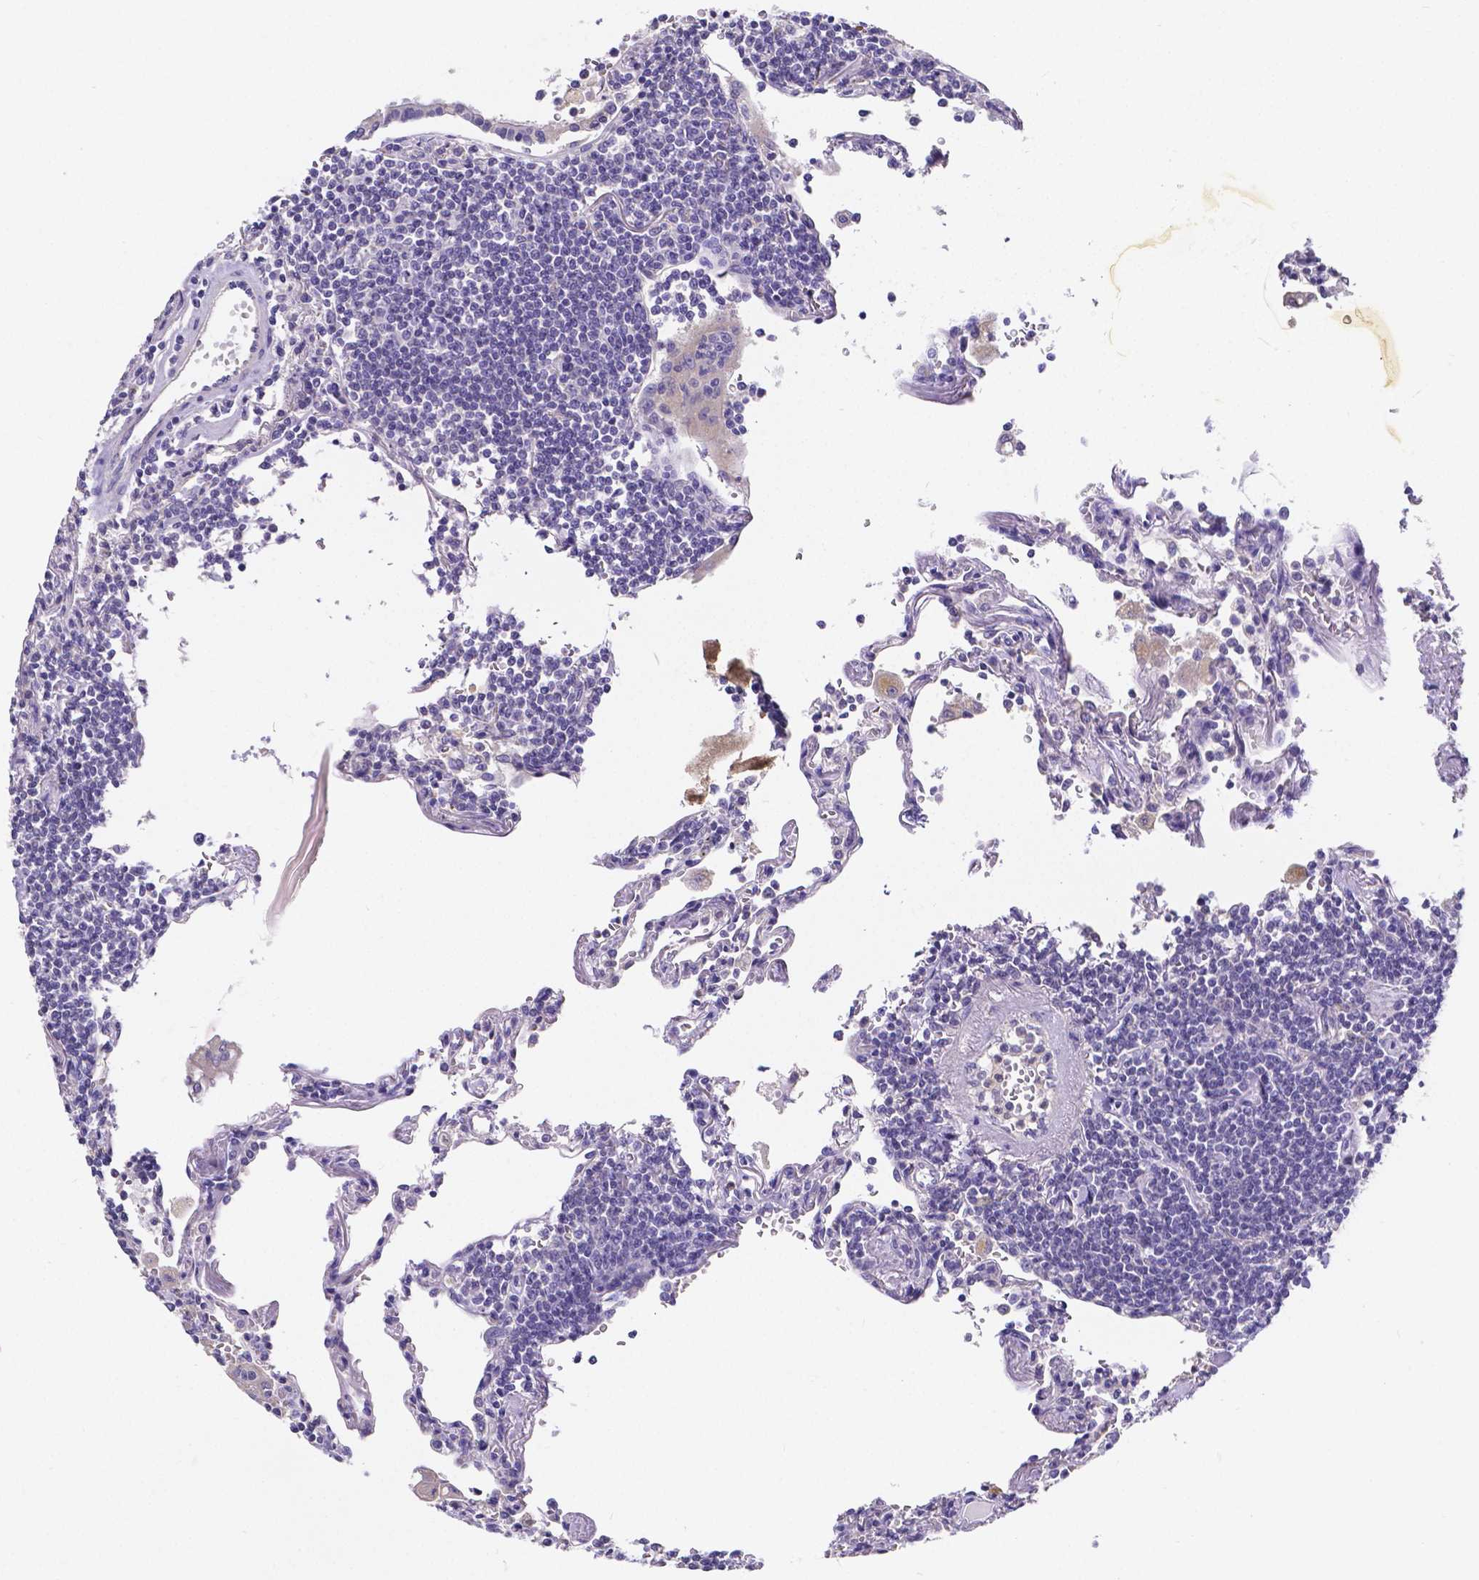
{"staining": {"intensity": "negative", "quantity": "none", "location": "none"}, "tissue": "lymphoma", "cell_type": "Tumor cells", "image_type": "cancer", "snomed": [{"axis": "morphology", "description": "Malignant lymphoma, non-Hodgkin's type, Low grade"}, {"axis": "topography", "description": "Lung"}], "caption": "Protein analysis of malignant lymphoma, non-Hodgkin's type (low-grade) displays no significant staining in tumor cells. The staining is performed using DAB (3,3'-diaminobenzidine) brown chromogen with nuclei counter-stained in using hematoxylin.", "gene": "ATP6V1D", "patient": {"sex": "female", "age": 71}}